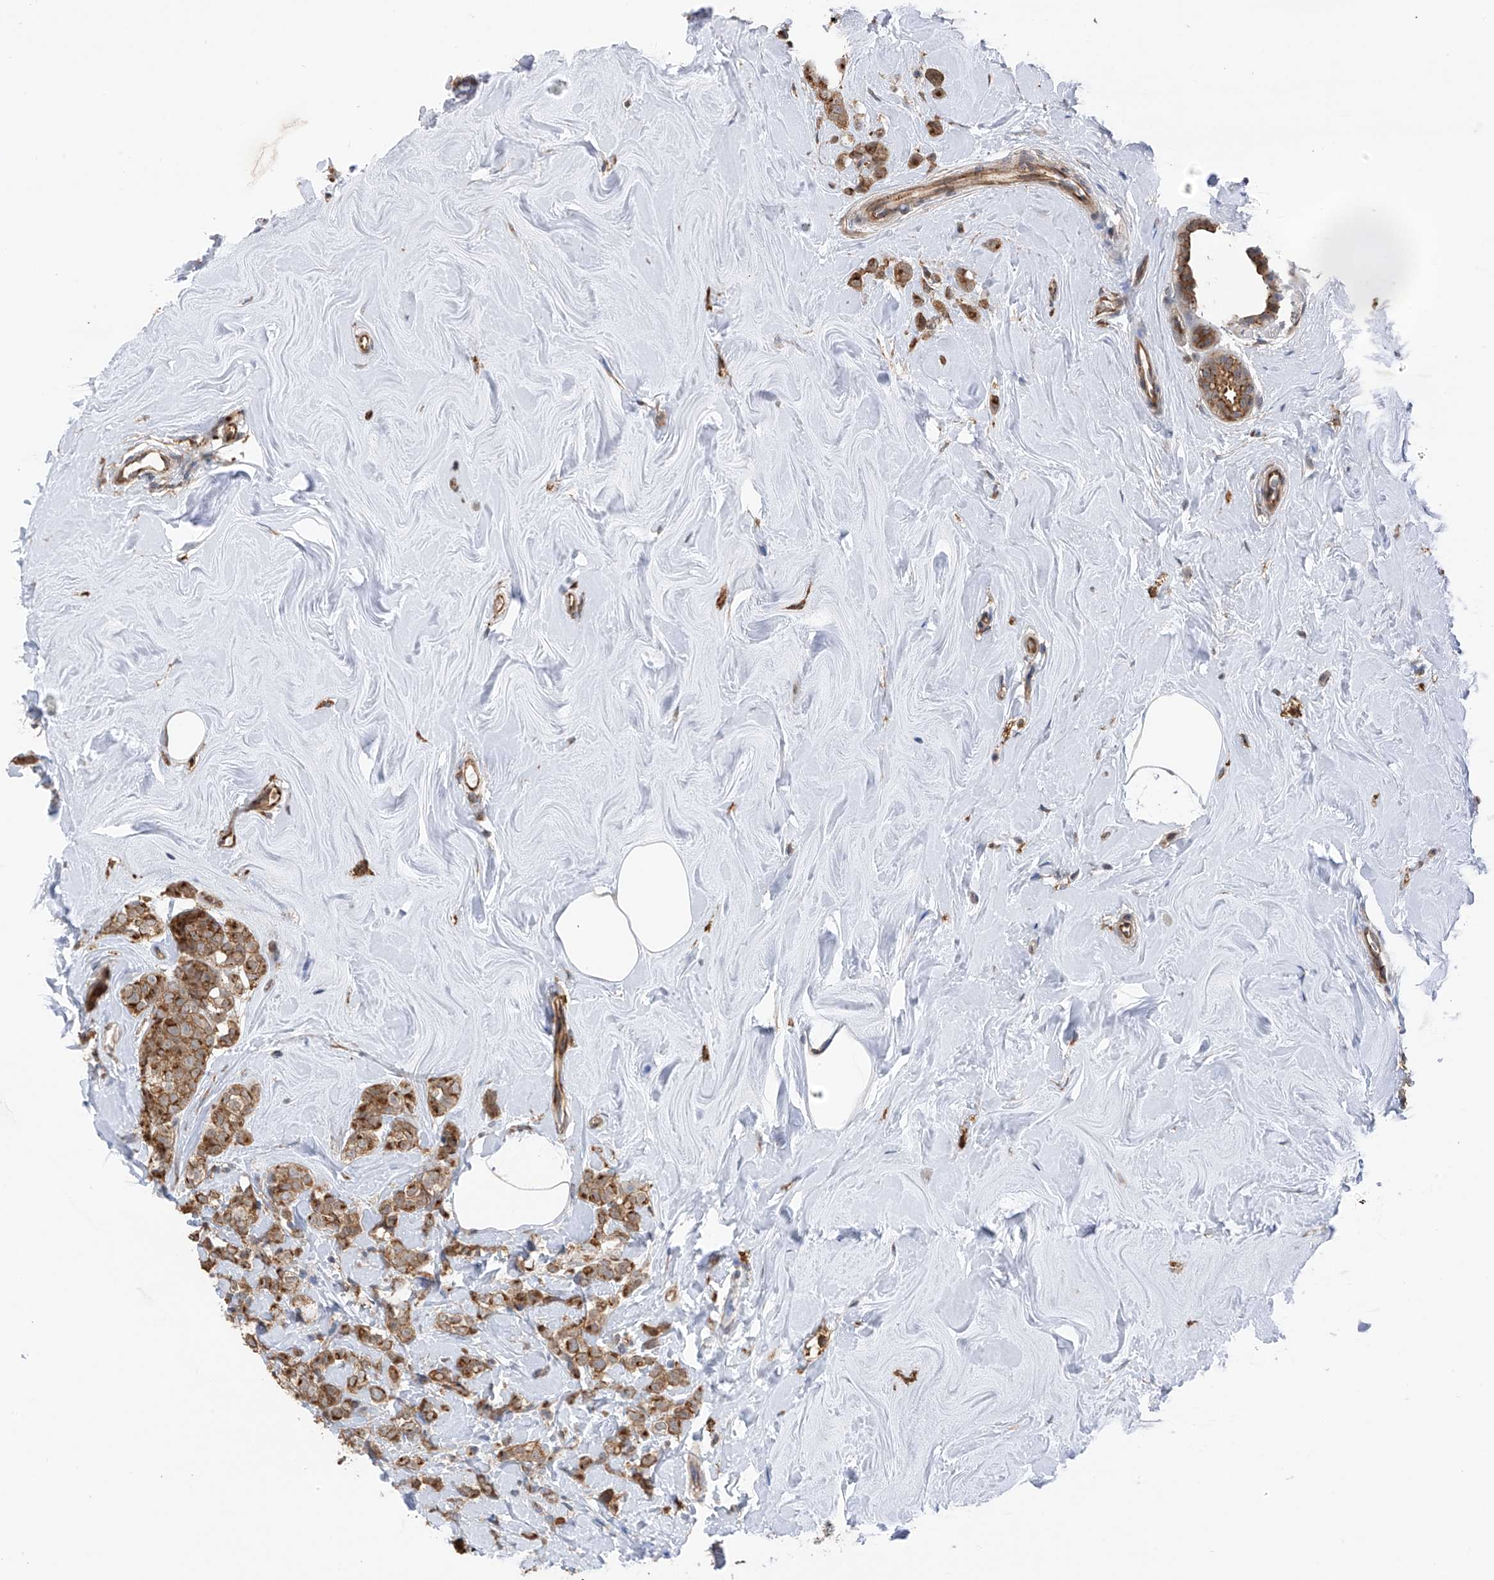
{"staining": {"intensity": "moderate", "quantity": ">75%", "location": "cytoplasmic/membranous"}, "tissue": "breast cancer", "cell_type": "Tumor cells", "image_type": "cancer", "snomed": [{"axis": "morphology", "description": "Lobular carcinoma"}, {"axis": "topography", "description": "Breast"}], "caption": "This histopathology image displays immunohistochemistry (IHC) staining of human breast lobular carcinoma, with medium moderate cytoplasmic/membranous expression in about >75% of tumor cells.", "gene": "ZNF189", "patient": {"sex": "female", "age": 47}}